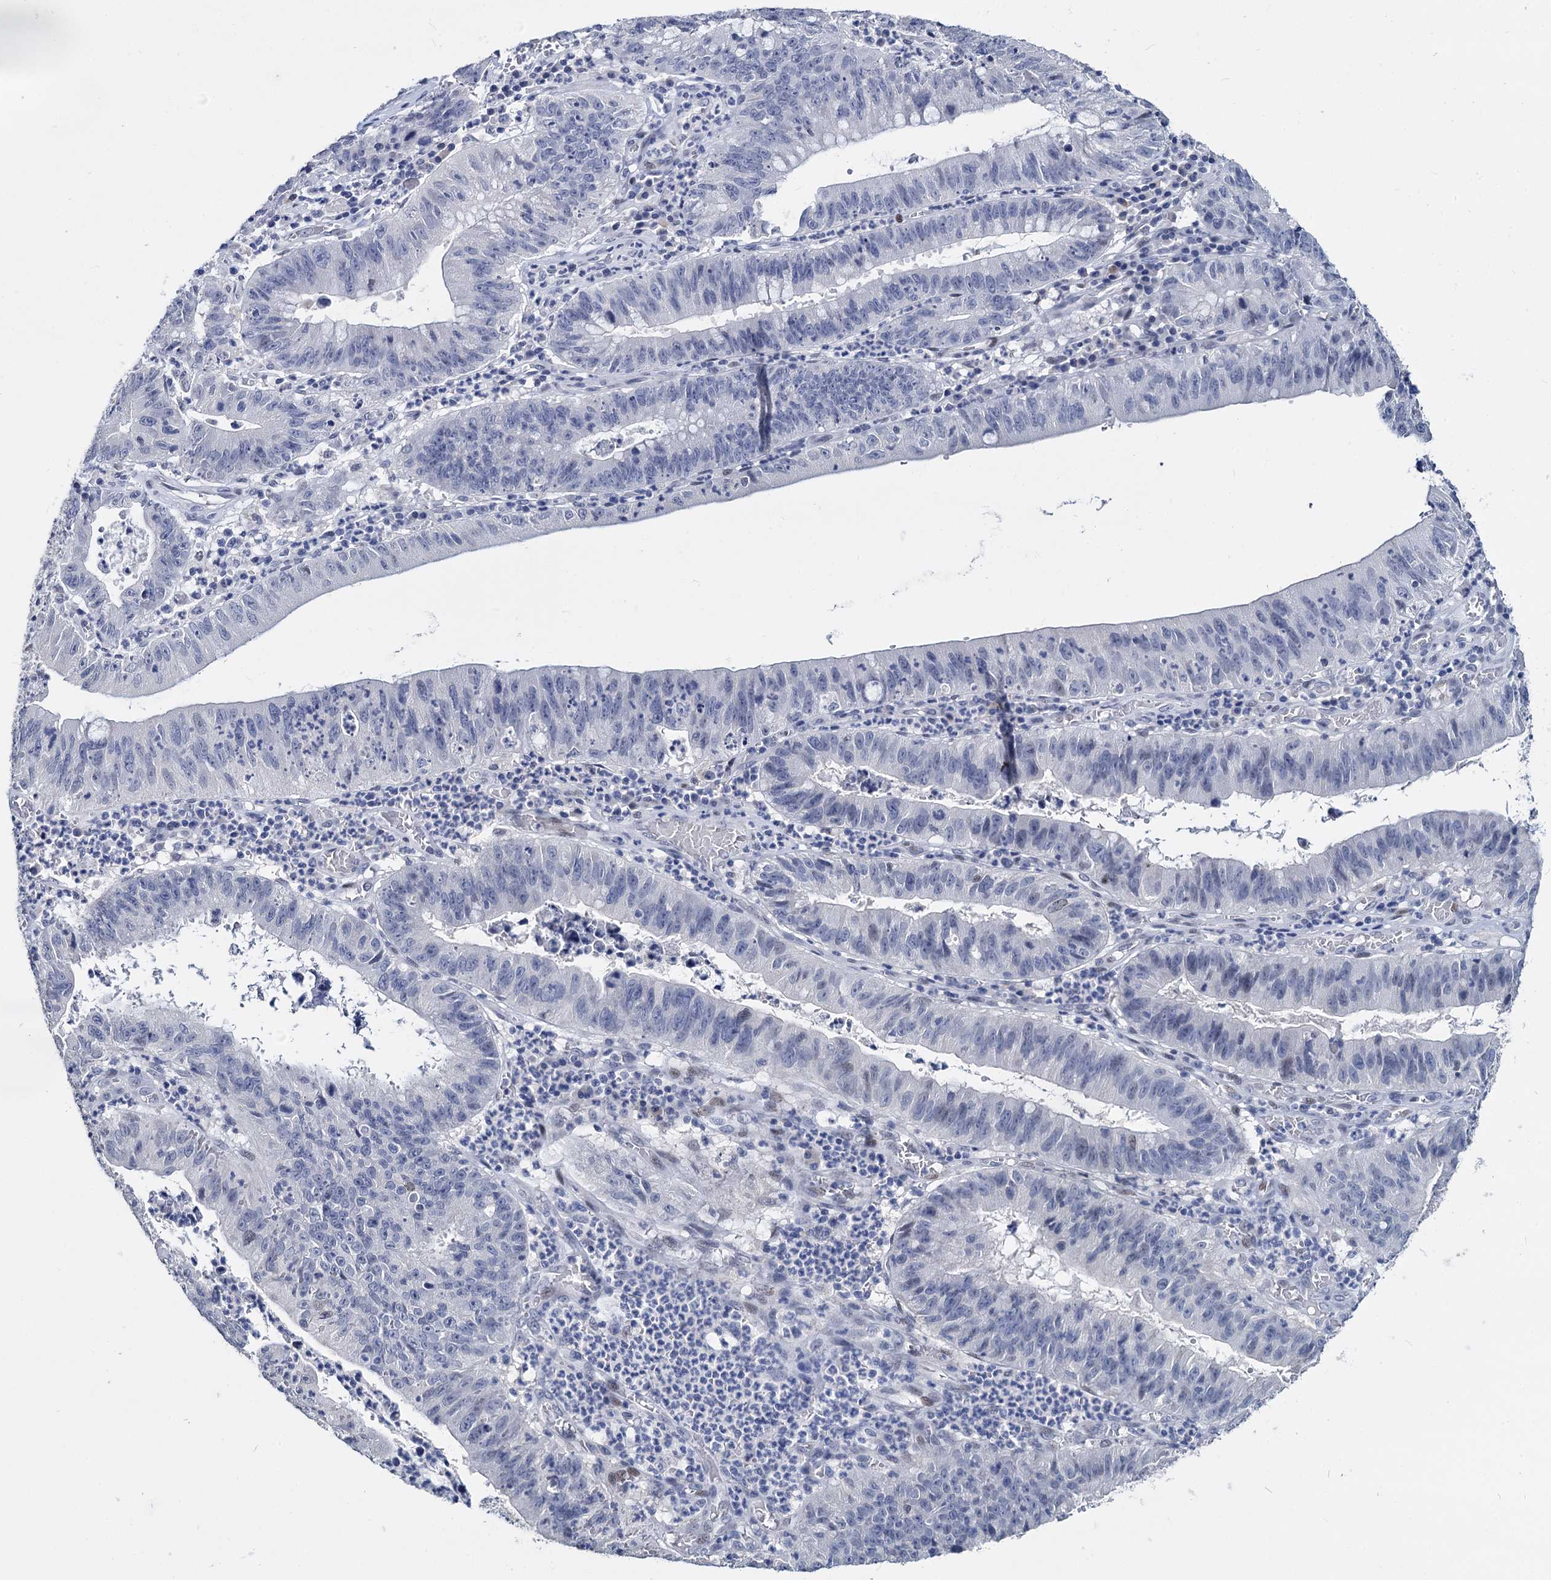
{"staining": {"intensity": "negative", "quantity": "none", "location": "none"}, "tissue": "stomach cancer", "cell_type": "Tumor cells", "image_type": "cancer", "snomed": [{"axis": "morphology", "description": "Adenocarcinoma, NOS"}, {"axis": "topography", "description": "Stomach"}], "caption": "DAB immunohistochemical staining of stomach adenocarcinoma demonstrates no significant positivity in tumor cells.", "gene": "MAGEA4", "patient": {"sex": "male", "age": 59}}